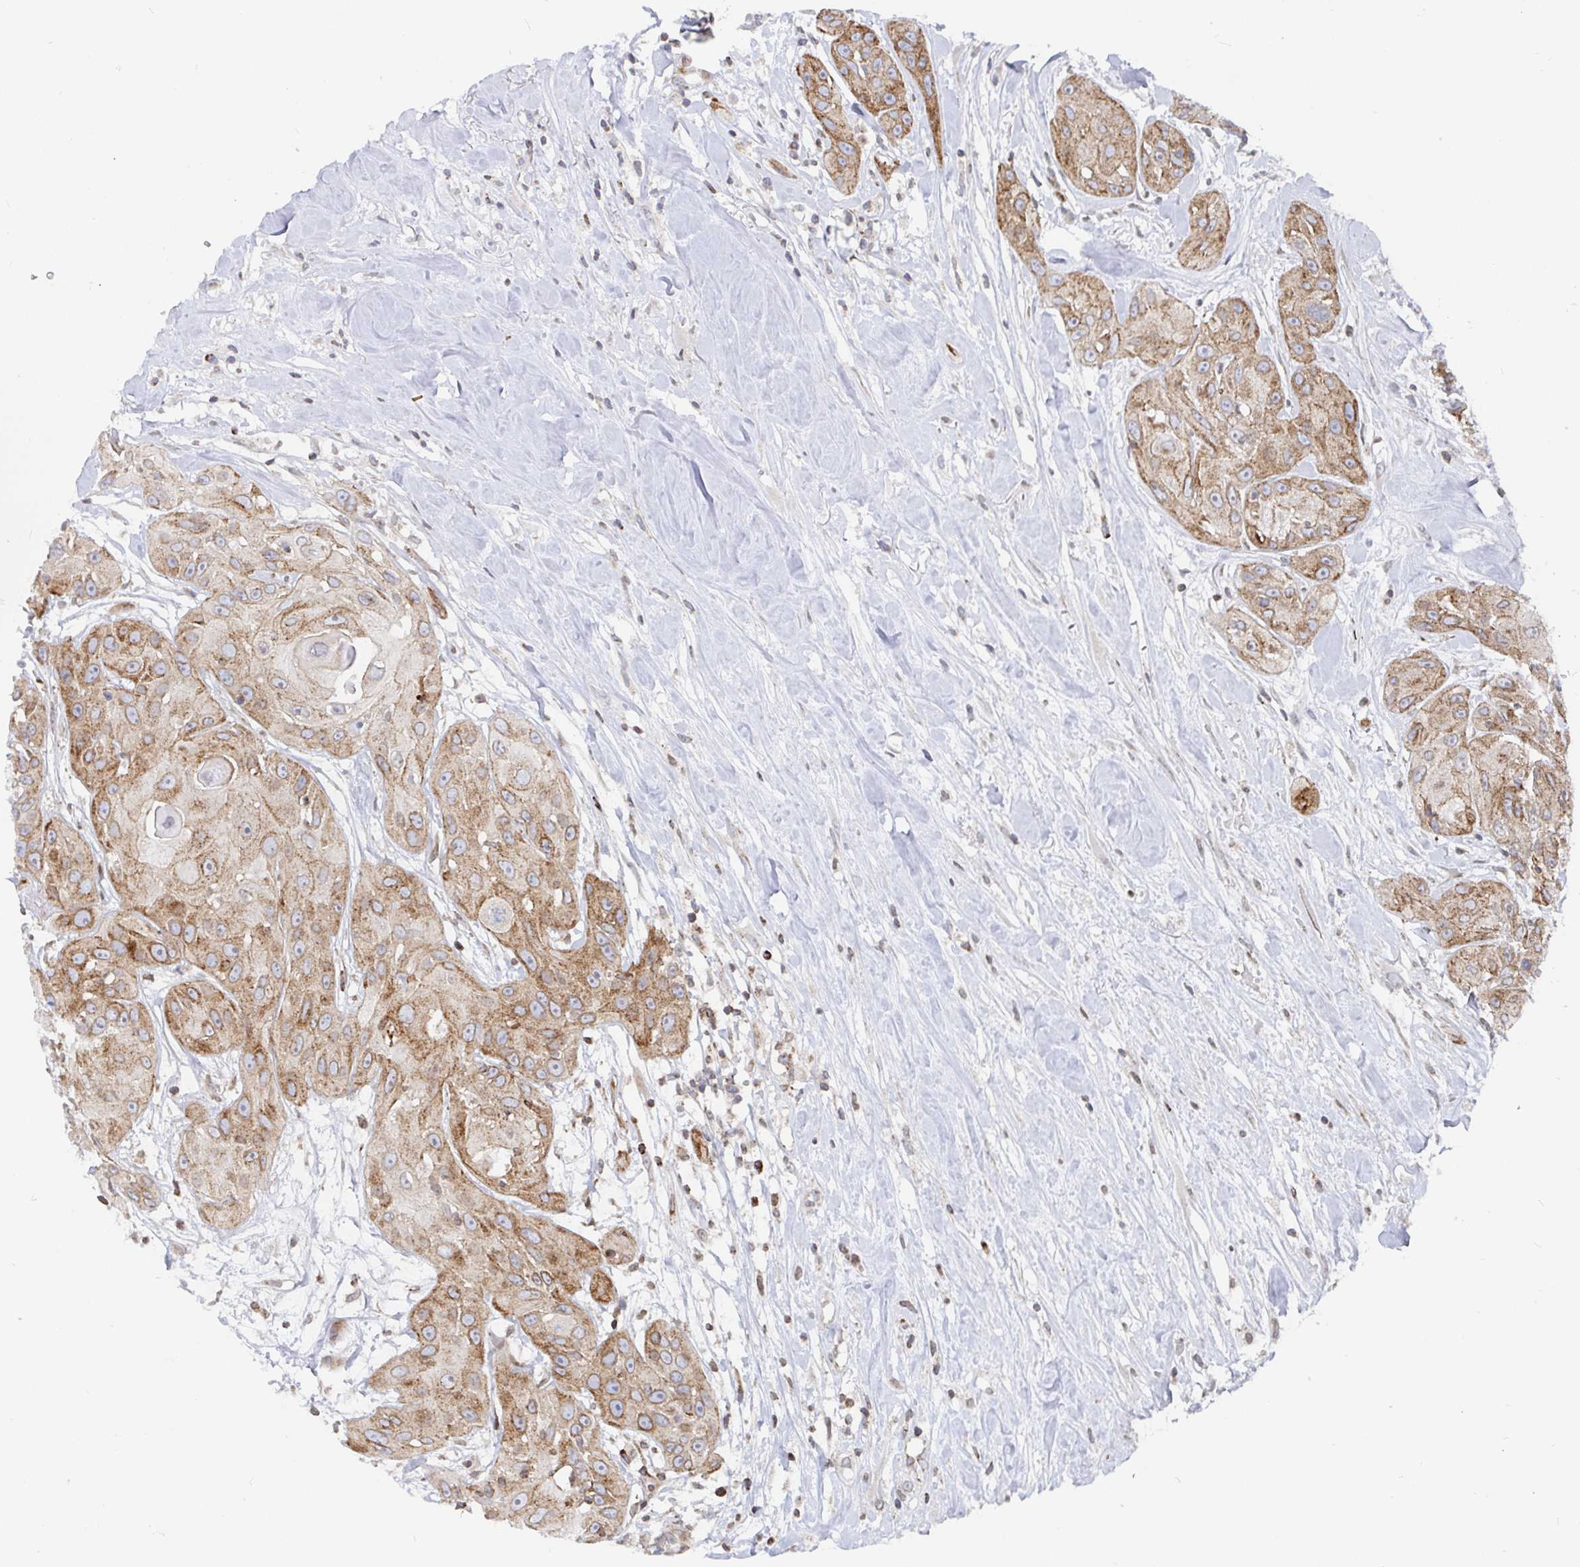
{"staining": {"intensity": "moderate", "quantity": ">75%", "location": "cytoplasmic/membranous"}, "tissue": "head and neck cancer", "cell_type": "Tumor cells", "image_type": "cancer", "snomed": [{"axis": "morphology", "description": "Squamous cell carcinoma, NOS"}, {"axis": "topography", "description": "Oral tissue"}, {"axis": "topography", "description": "Head-Neck"}], "caption": "The image reveals immunohistochemical staining of head and neck cancer (squamous cell carcinoma). There is moderate cytoplasmic/membranous staining is appreciated in about >75% of tumor cells.", "gene": "STARD8", "patient": {"sex": "male", "age": 77}}